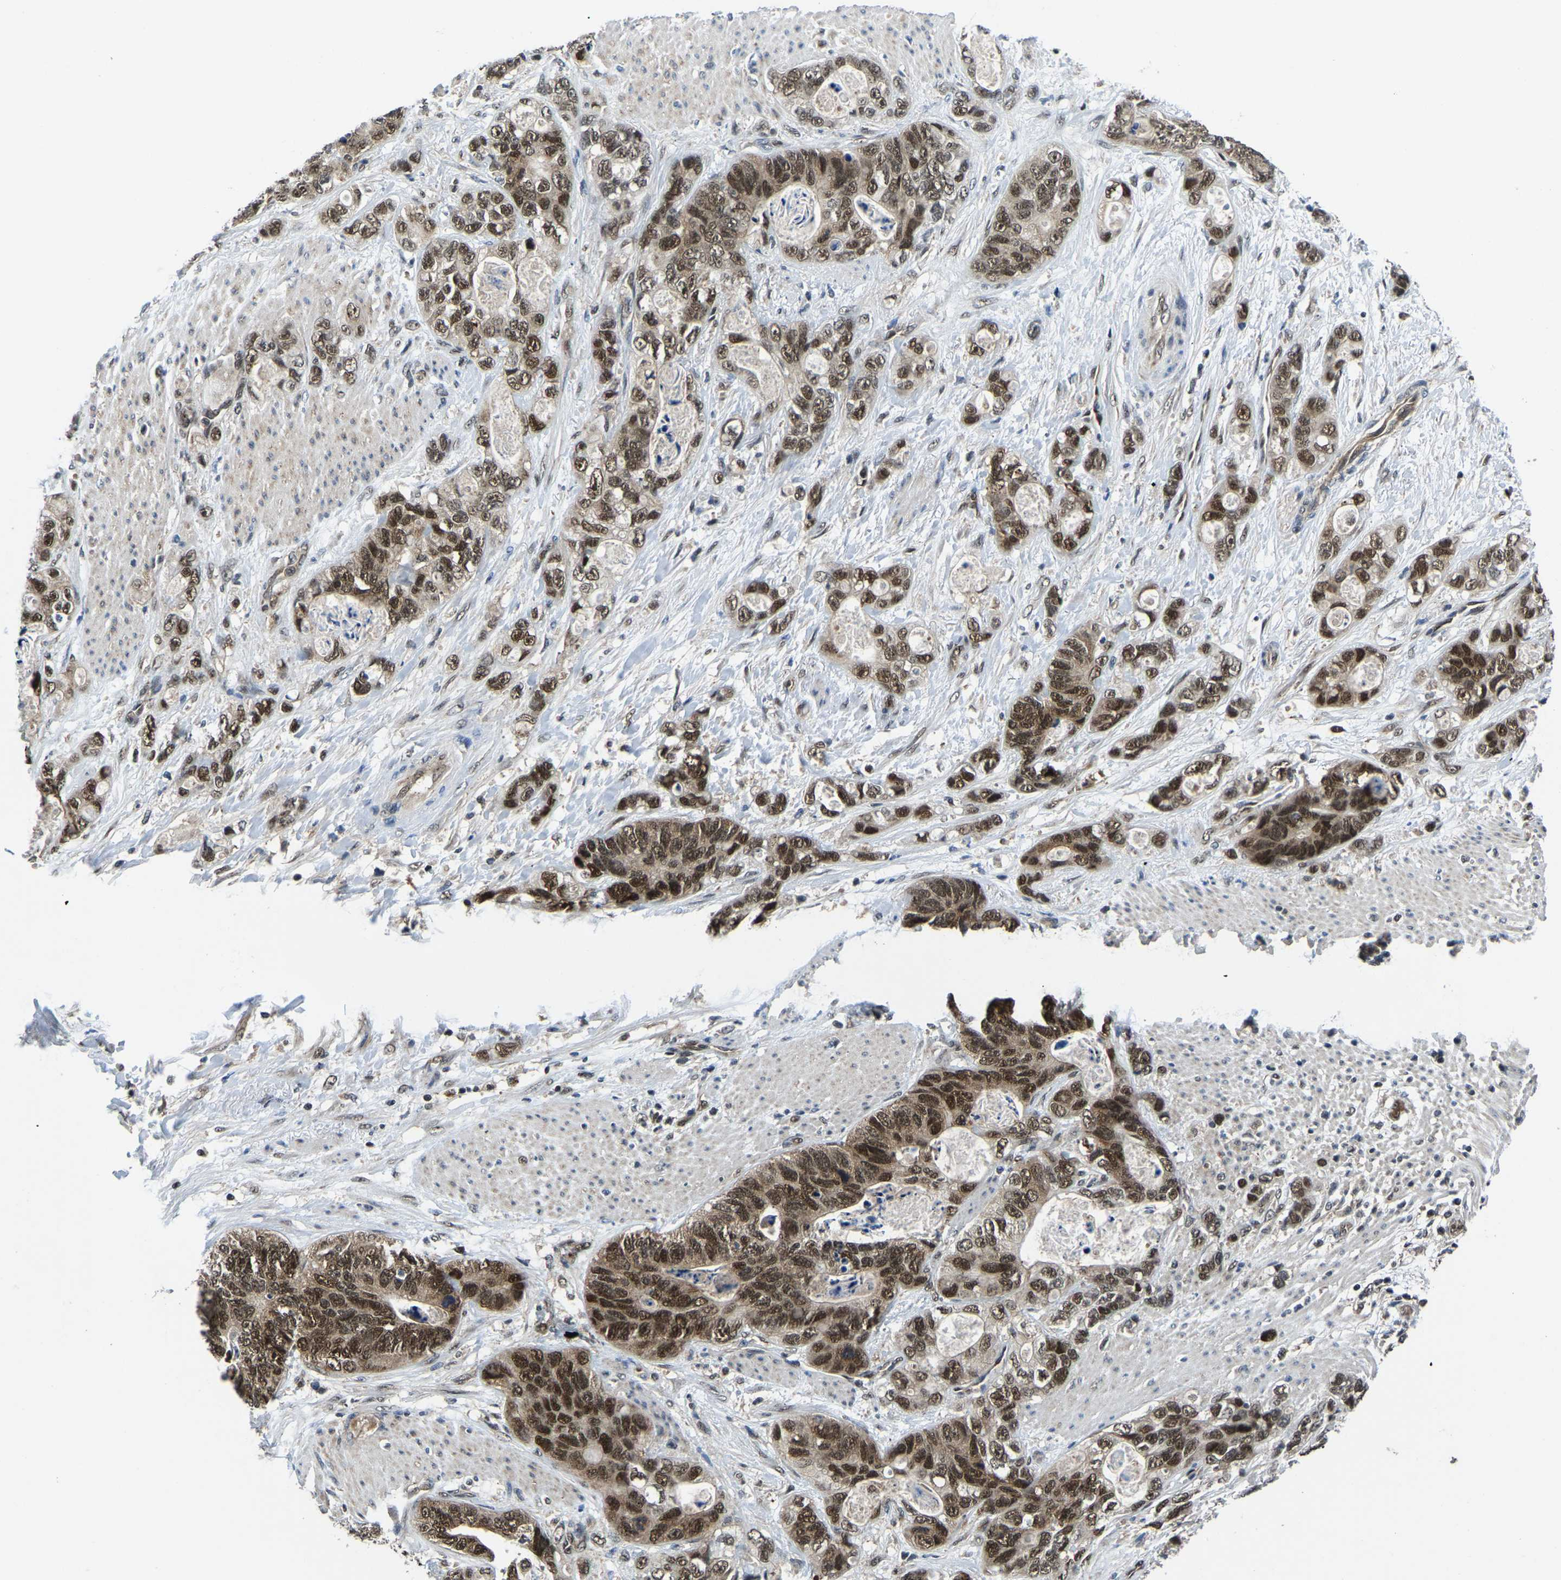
{"staining": {"intensity": "moderate", "quantity": ">75%", "location": "cytoplasmic/membranous,nuclear"}, "tissue": "stomach cancer", "cell_type": "Tumor cells", "image_type": "cancer", "snomed": [{"axis": "morphology", "description": "Normal tissue, NOS"}, {"axis": "morphology", "description": "Adenocarcinoma, NOS"}, {"axis": "topography", "description": "Stomach"}], "caption": "Stomach cancer stained for a protein (brown) reveals moderate cytoplasmic/membranous and nuclear positive staining in approximately >75% of tumor cells.", "gene": "DFFA", "patient": {"sex": "female", "age": 89}}